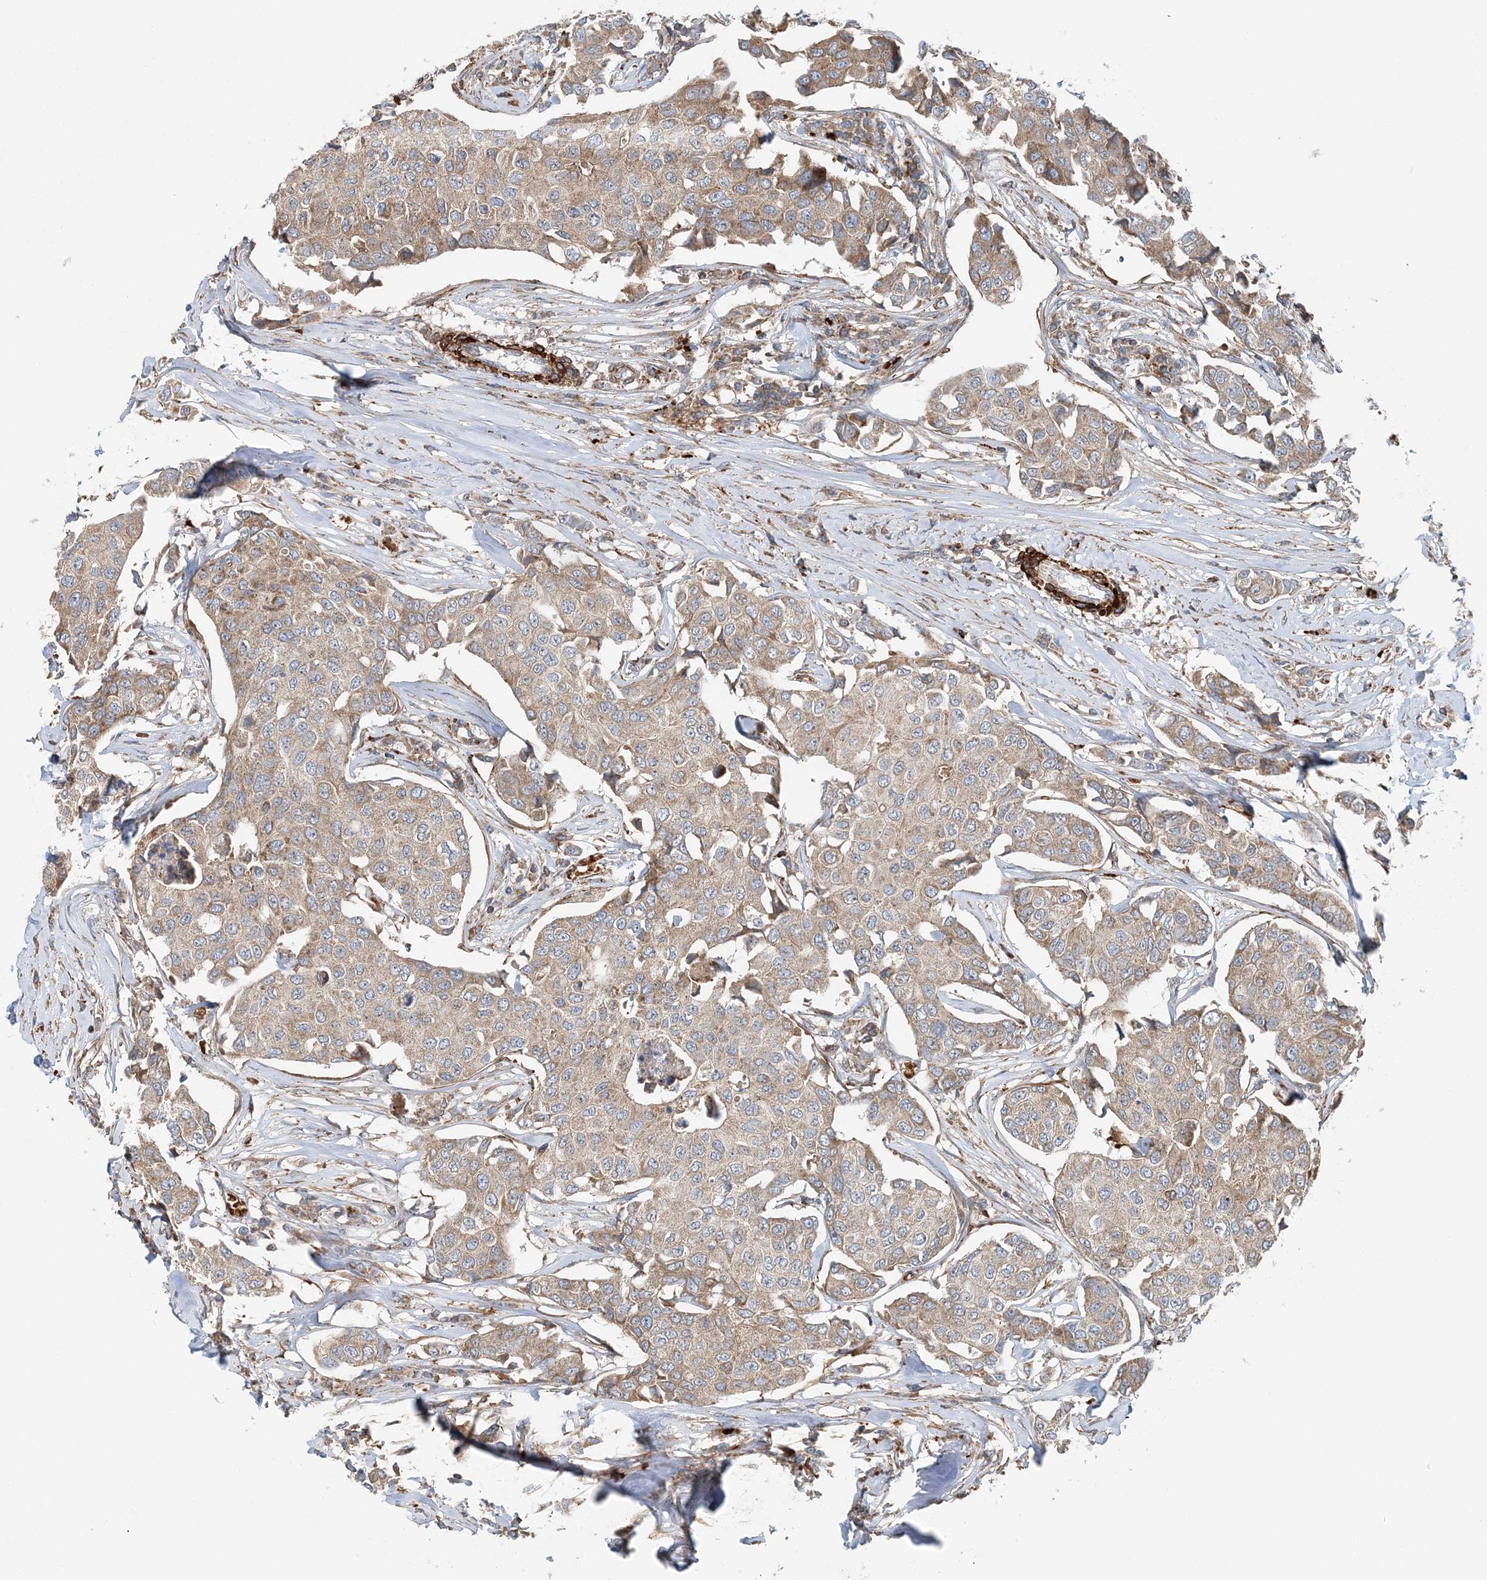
{"staining": {"intensity": "moderate", "quantity": ">75%", "location": "cytoplasmic/membranous"}, "tissue": "breast cancer", "cell_type": "Tumor cells", "image_type": "cancer", "snomed": [{"axis": "morphology", "description": "Duct carcinoma"}, {"axis": "topography", "description": "Breast"}], "caption": "Immunohistochemical staining of breast intraductal carcinoma reveals medium levels of moderate cytoplasmic/membranous protein staining in about >75% of tumor cells.", "gene": "TTI1", "patient": {"sex": "female", "age": 80}}